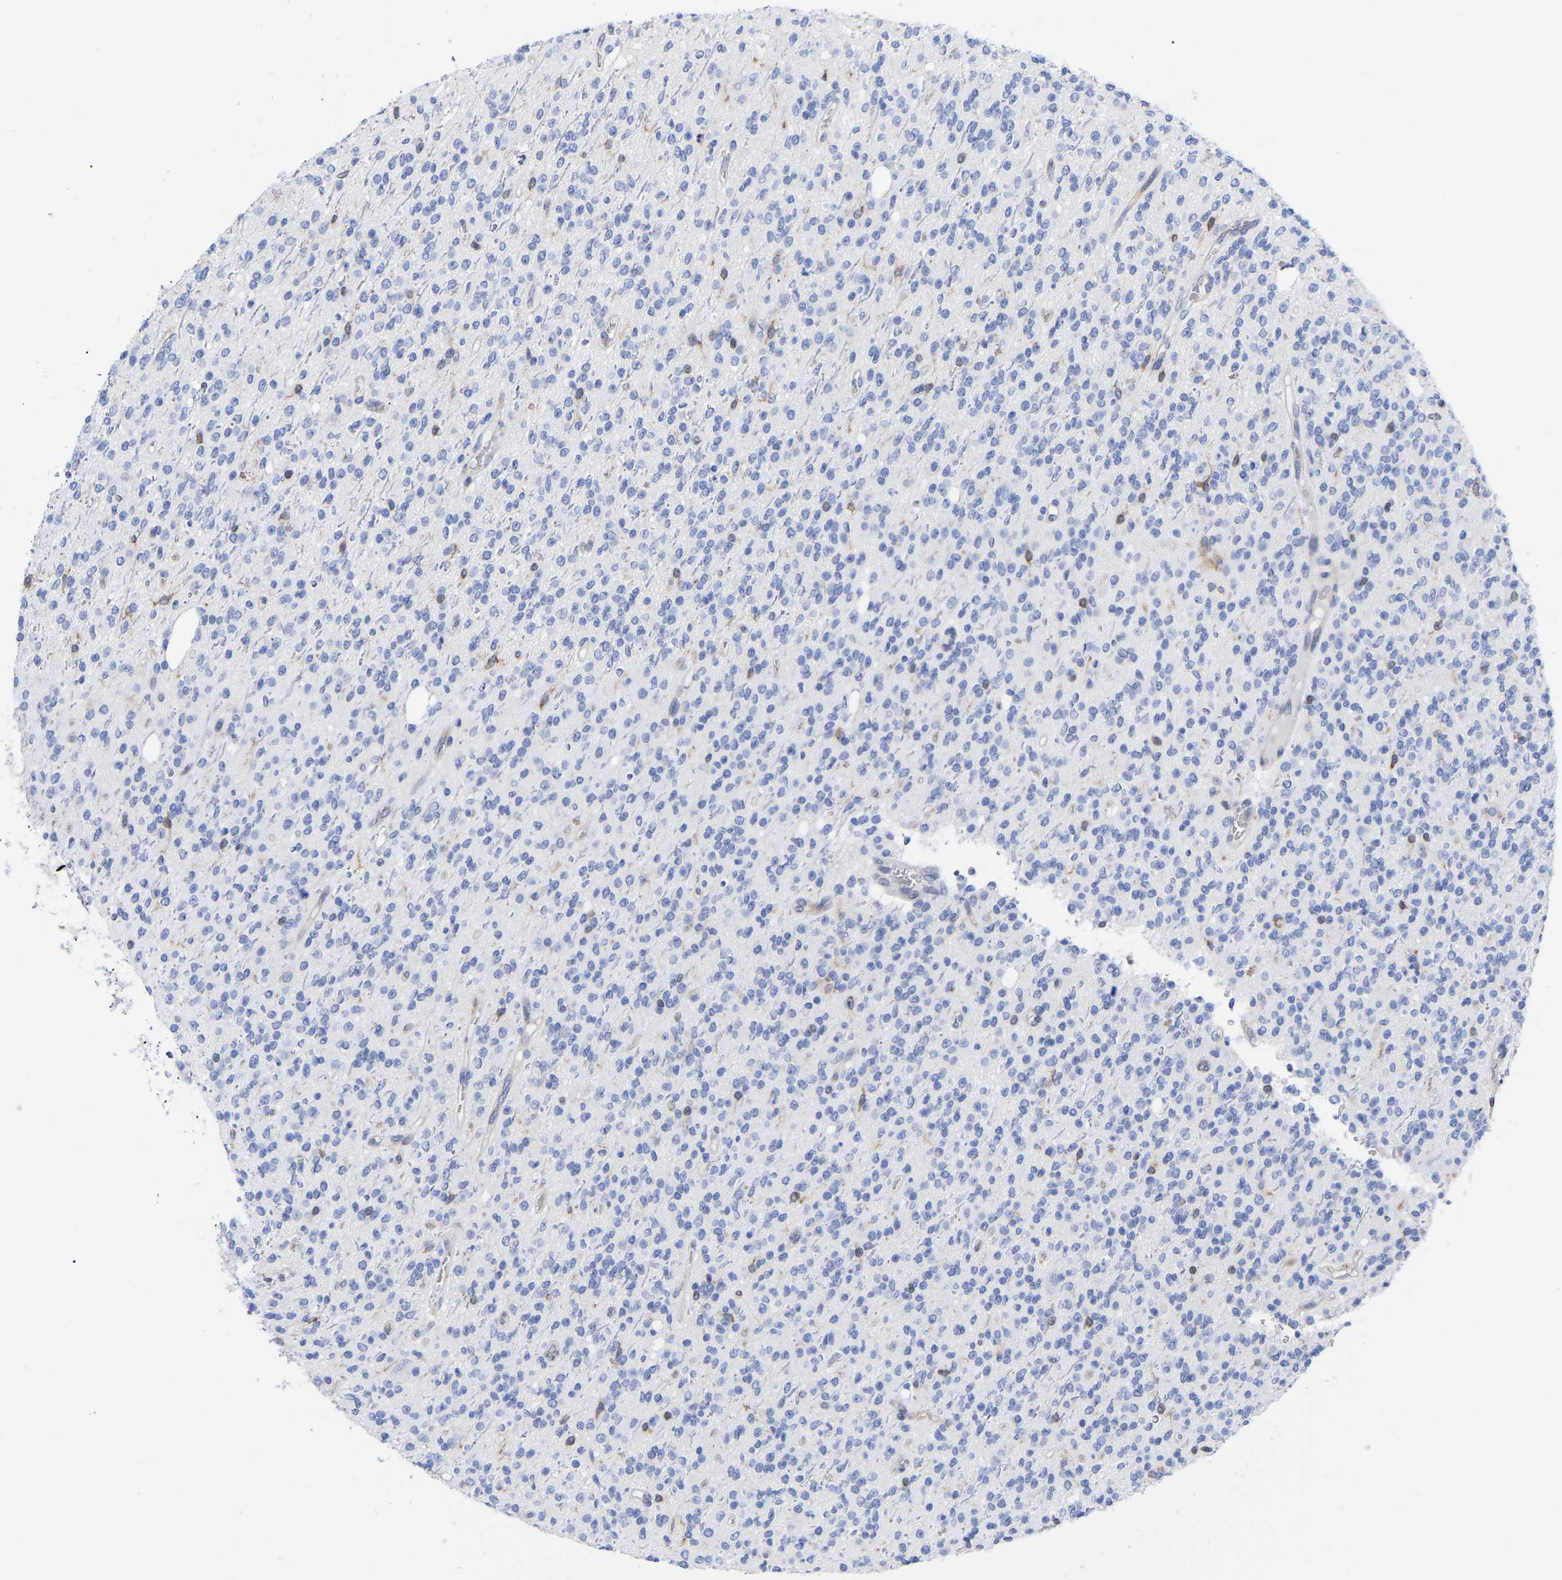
{"staining": {"intensity": "negative", "quantity": "none", "location": "none"}, "tissue": "glioma", "cell_type": "Tumor cells", "image_type": "cancer", "snomed": [{"axis": "morphology", "description": "Glioma, malignant, High grade"}, {"axis": "topography", "description": "Brain"}], "caption": "Tumor cells show no significant positivity in malignant glioma (high-grade).", "gene": "GIMAP4", "patient": {"sex": "male", "age": 34}}